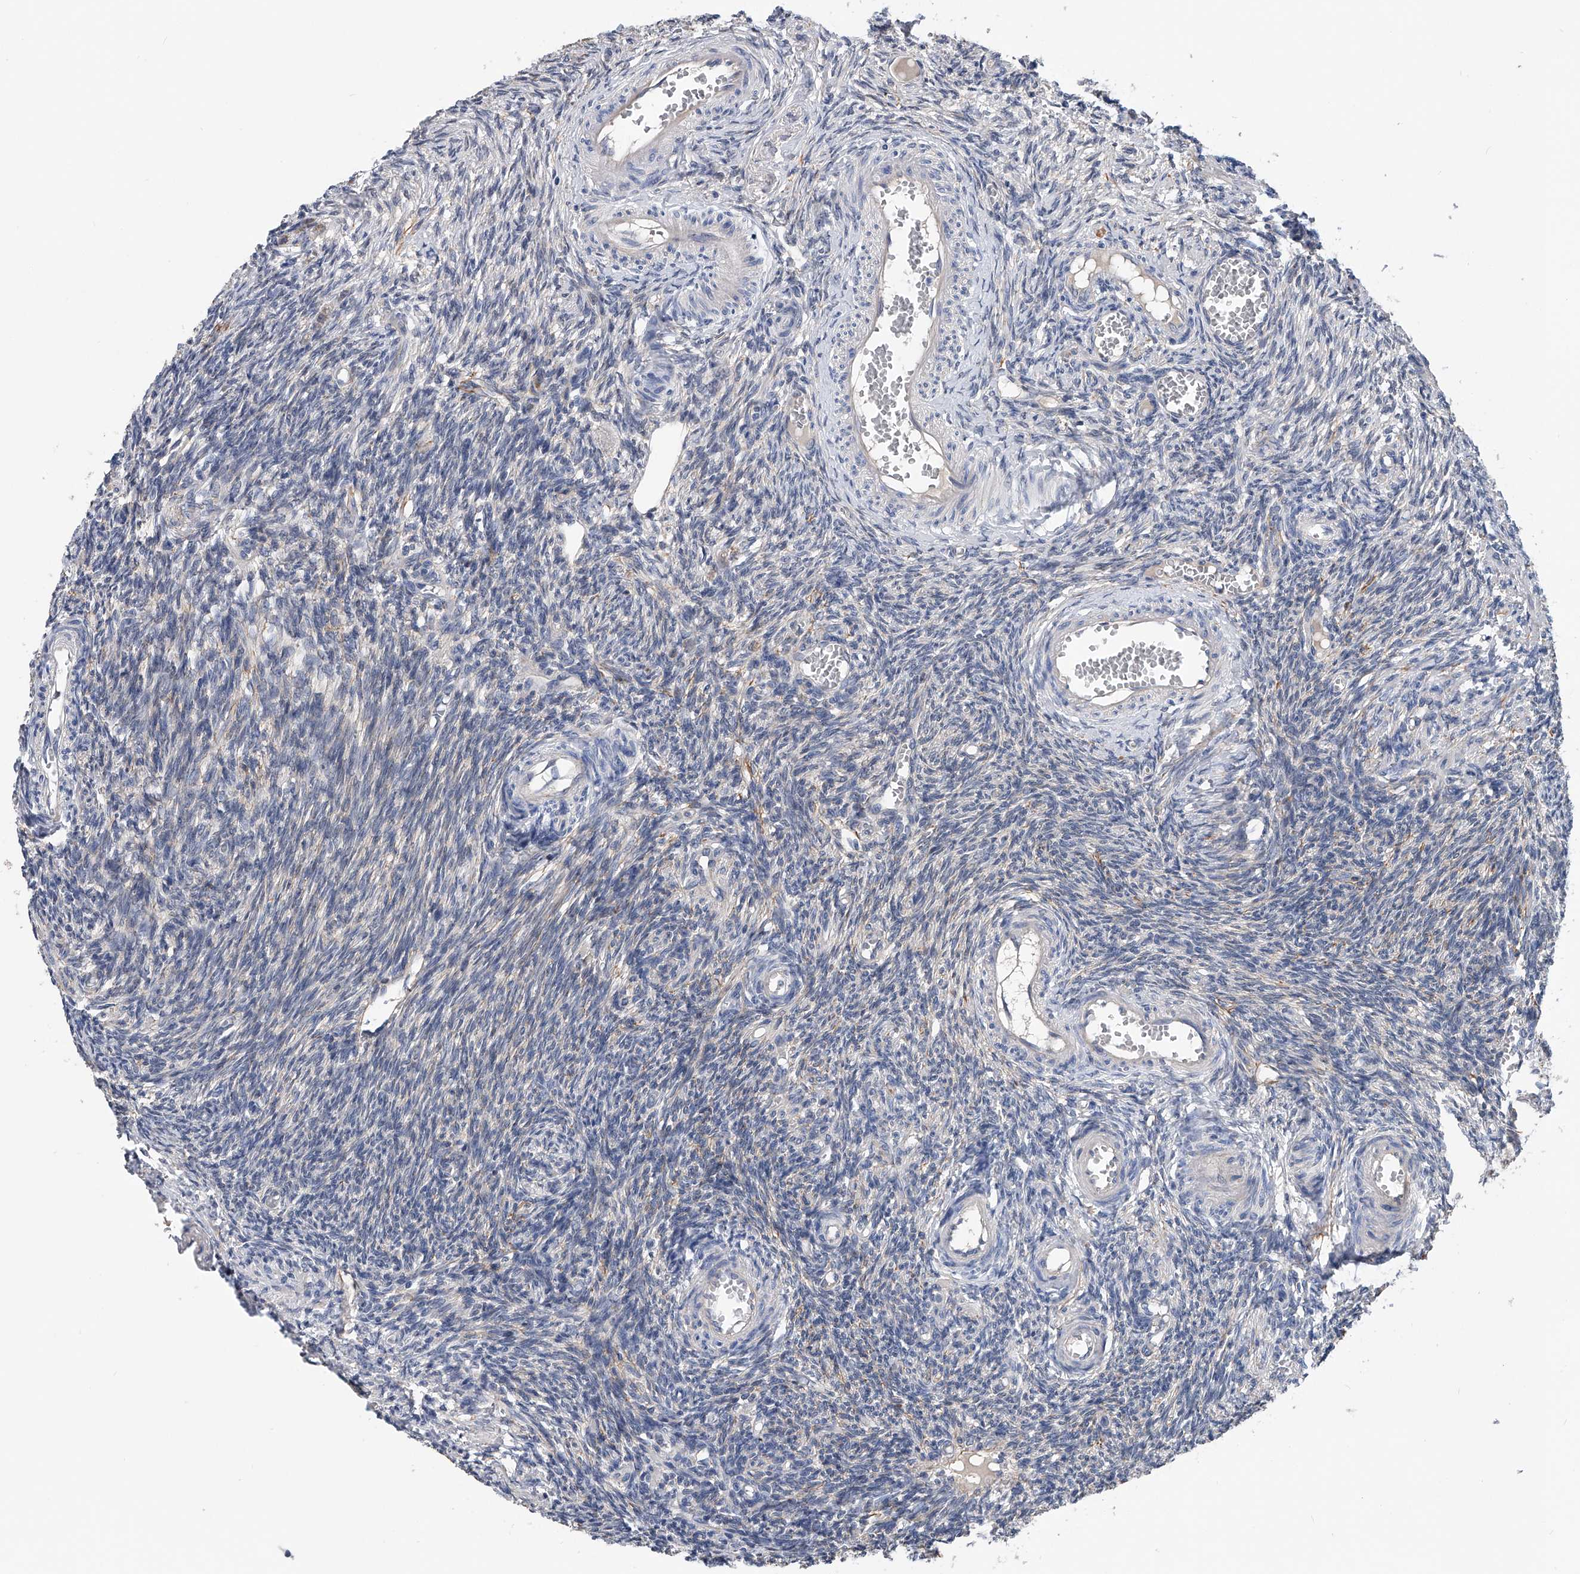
{"staining": {"intensity": "negative", "quantity": "none", "location": "none"}, "tissue": "ovary", "cell_type": "Ovarian stroma cells", "image_type": "normal", "snomed": [{"axis": "morphology", "description": "Normal tissue, NOS"}, {"axis": "topography", "description": "Ovary"}], "caption": "Photomicrograph shows no protein expression in ovarian stroma cells of normal ovary. (DAB IHC visualized using brightfield microscopy, high magnification).", "gene": "PGM3", "patient": {"sex": "female", "age": 27}}